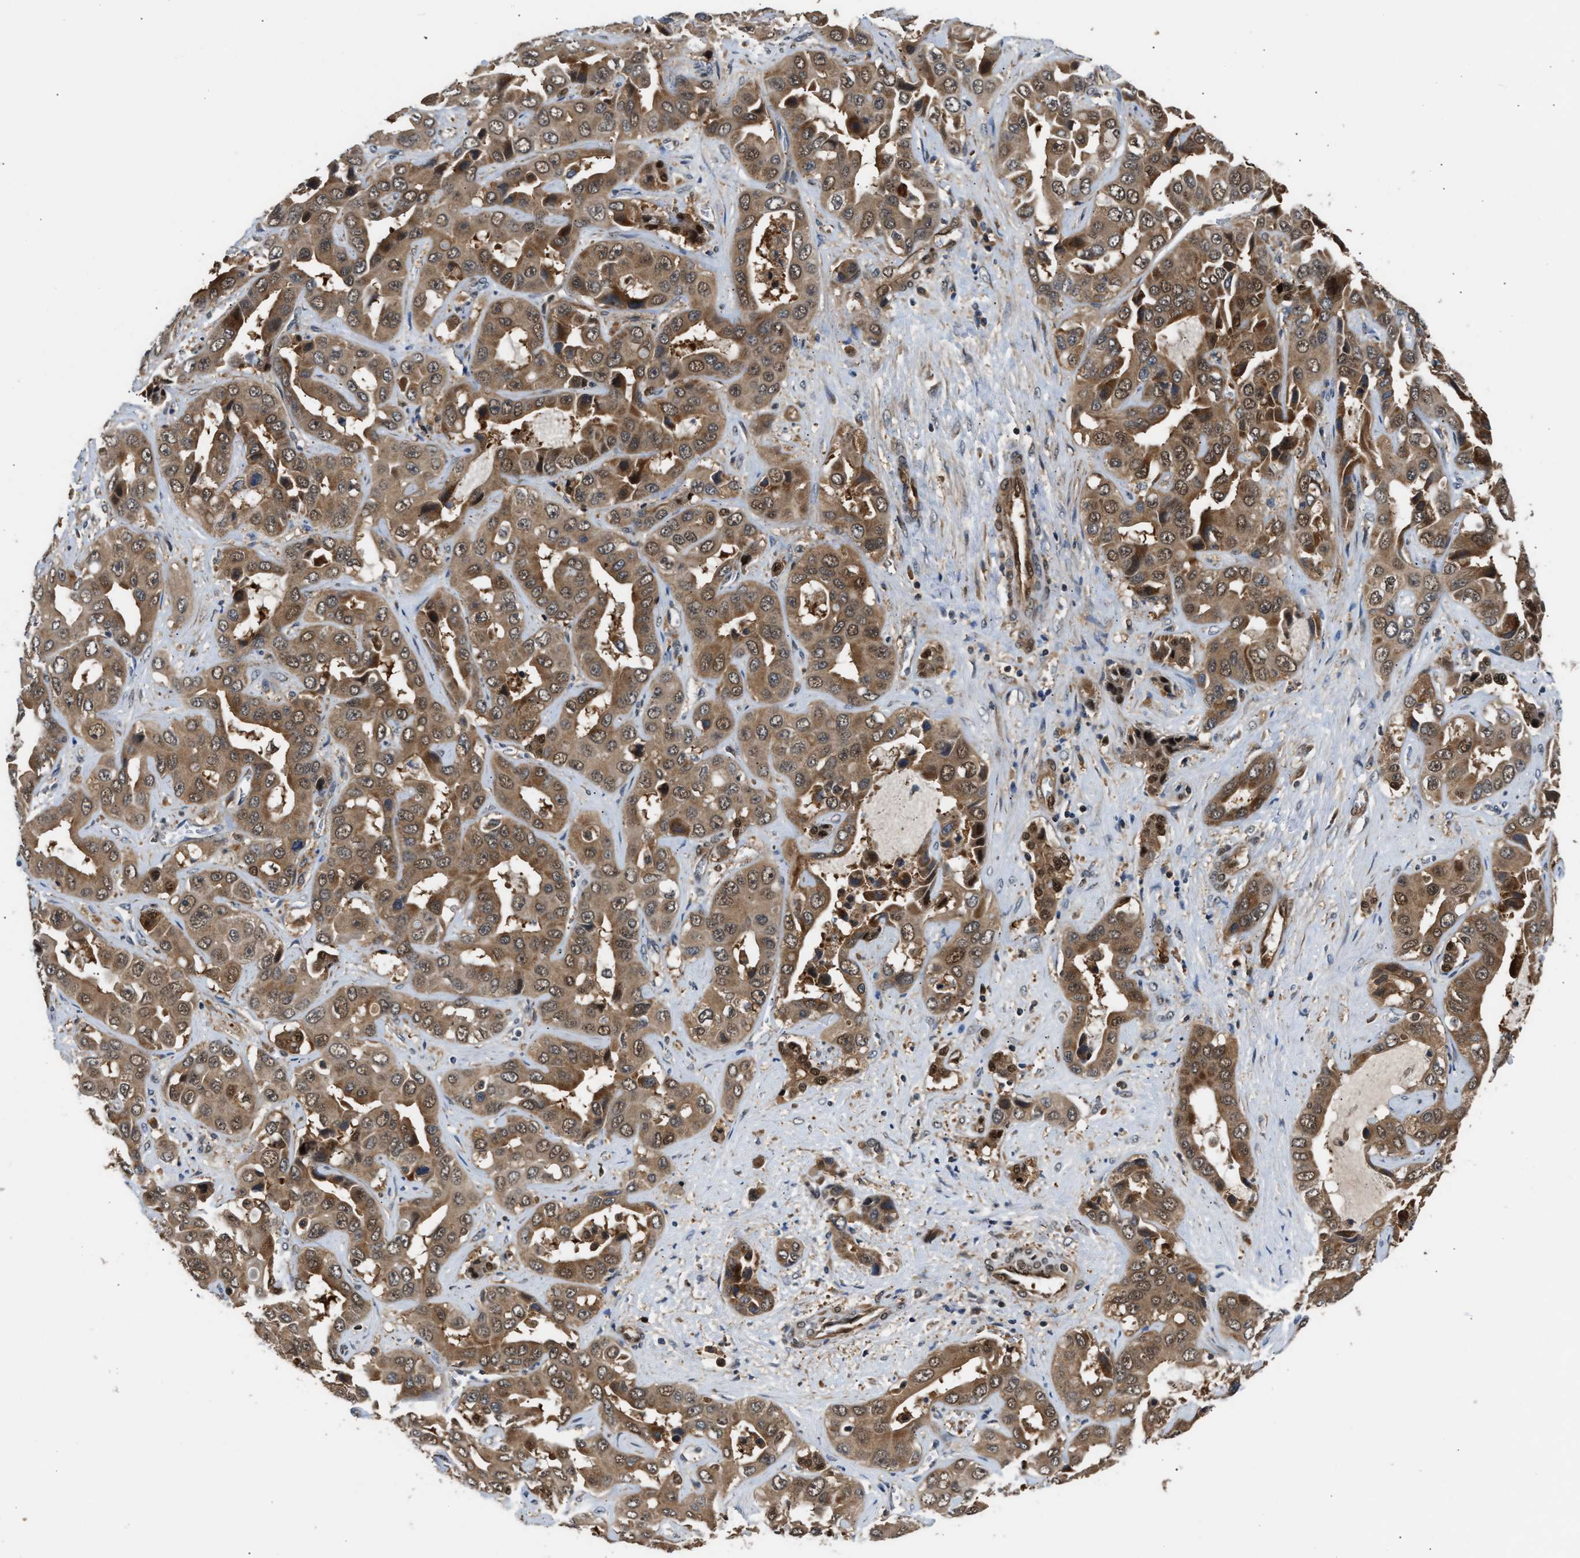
{"staining": {"intensity": "moderate", "quantity": ">75%", "location": "cytoplasmic/membranous"}, "tissue": "liver cancer", "cell_type": "Tumor cells", "image_type": "cancer", "snomed": [{"axis": "morphology", "description": "Cholangiocarcinoma"}, {"axis": "topography", "description": "Liver"}], "caption": "Immunohistochemical staining of liver cancer (cholangiocarcinoma) reveals moderate cytoplasmic/membranous protein staining in approximately >75% of tumor cells.", "gene": "PPA1", "patient": {"sex": "female", "age": 52}}